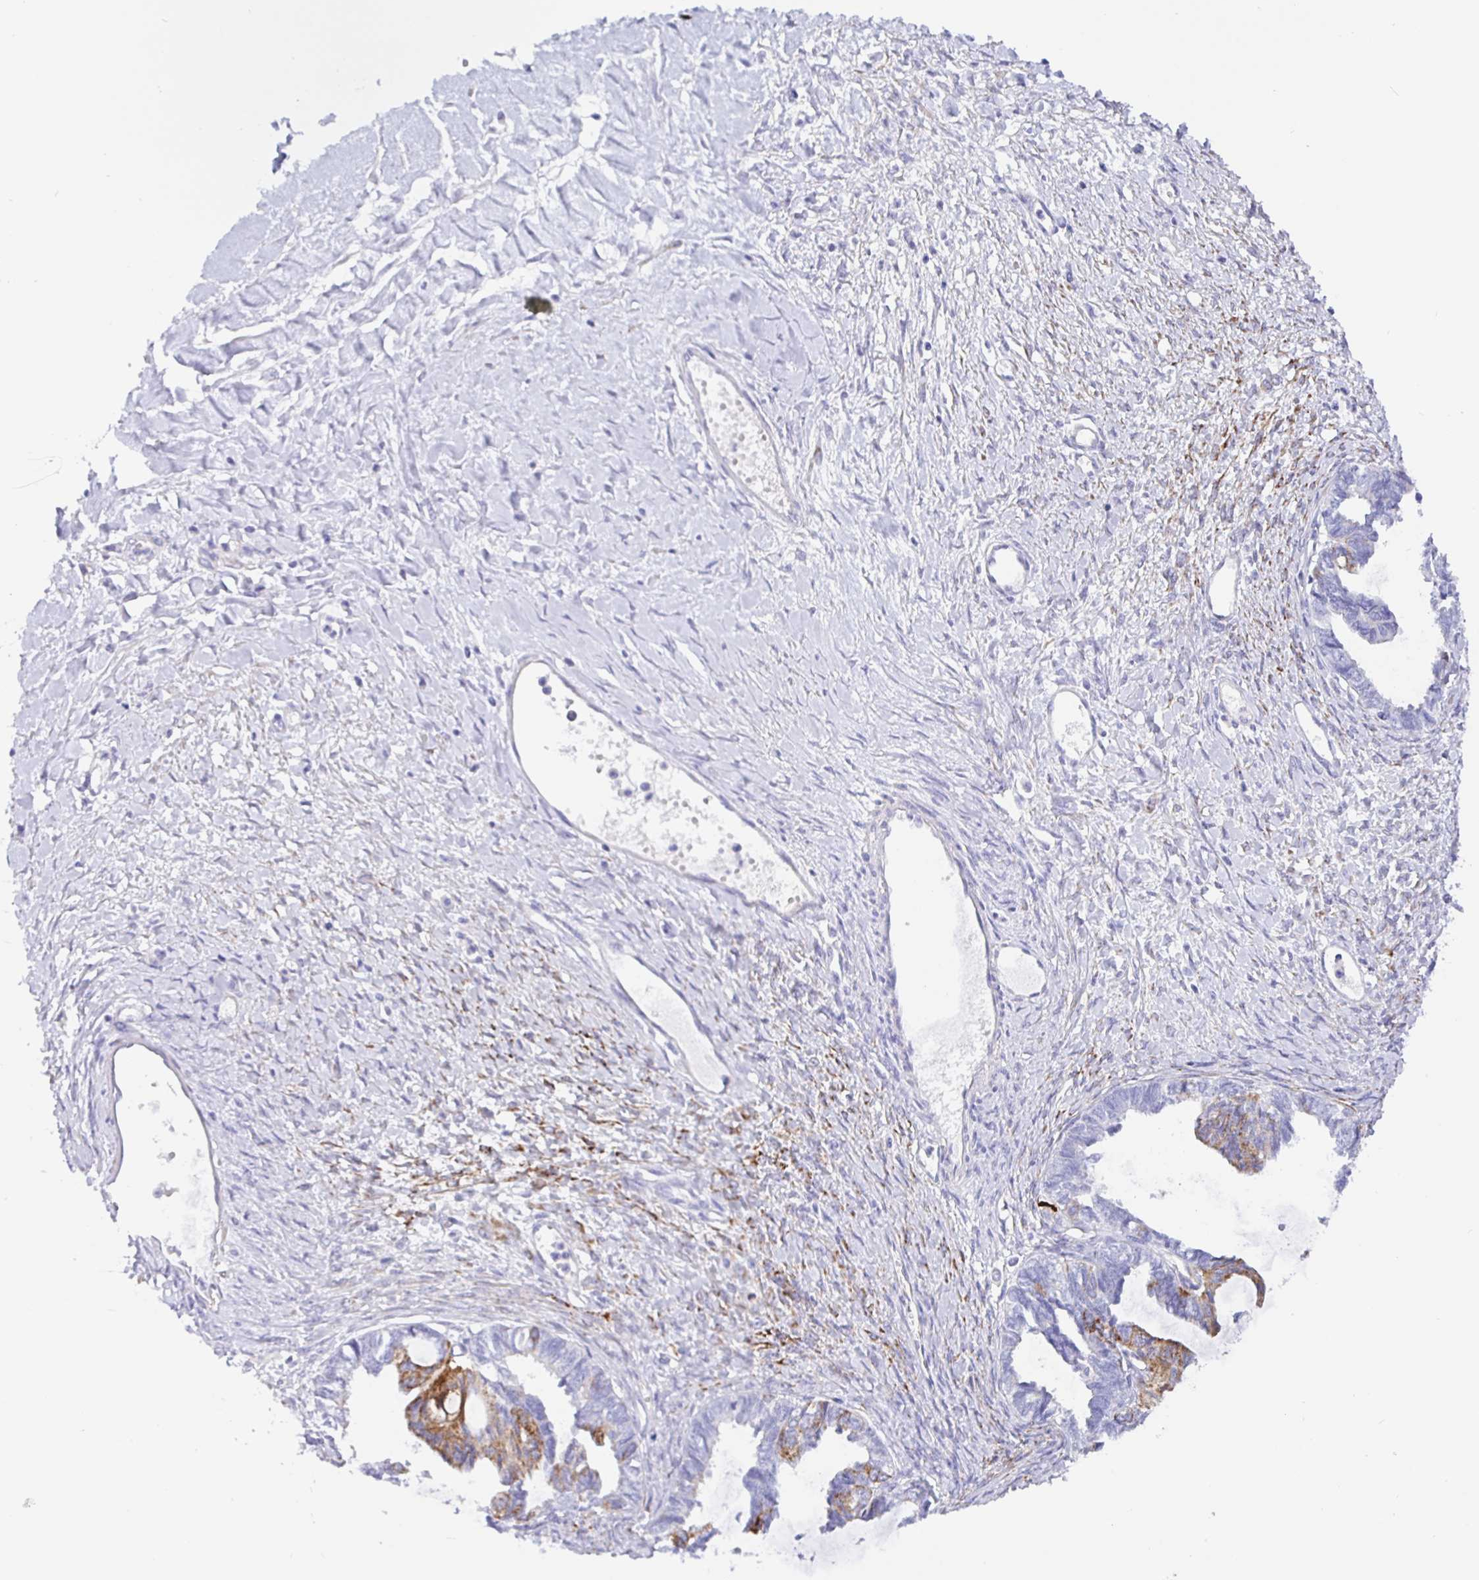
{"staining": {"intensity": "moderate", "quantity": "25%-75%", "location": "cytoplasmic/membranous"}, "tissue": "ovarian cancer", "cell_type": "Tumor cells", "image_type": "cancer", "snomed": [{"axis": "morphology", "description": "Cystadenocarcinoma, mucinous, NOS"}, {"axis": "topography", "description": "Ovary"}], "caption": "Ovarian cancer (mucinous cystadenocarcinoma) was stained to show a protein in brown. There is medium levels of moderate cytoplasmic/membranous positivity in approximately 25%-75% of tumor cells. The staining was performed using DAB (3,3'-diaminobenzidine), with brown indicating positive protein expression. Nuclei are stained blue with hematoxylin.", "gene": "MAOA", "patient": {"sex": "female", "age": 61}}